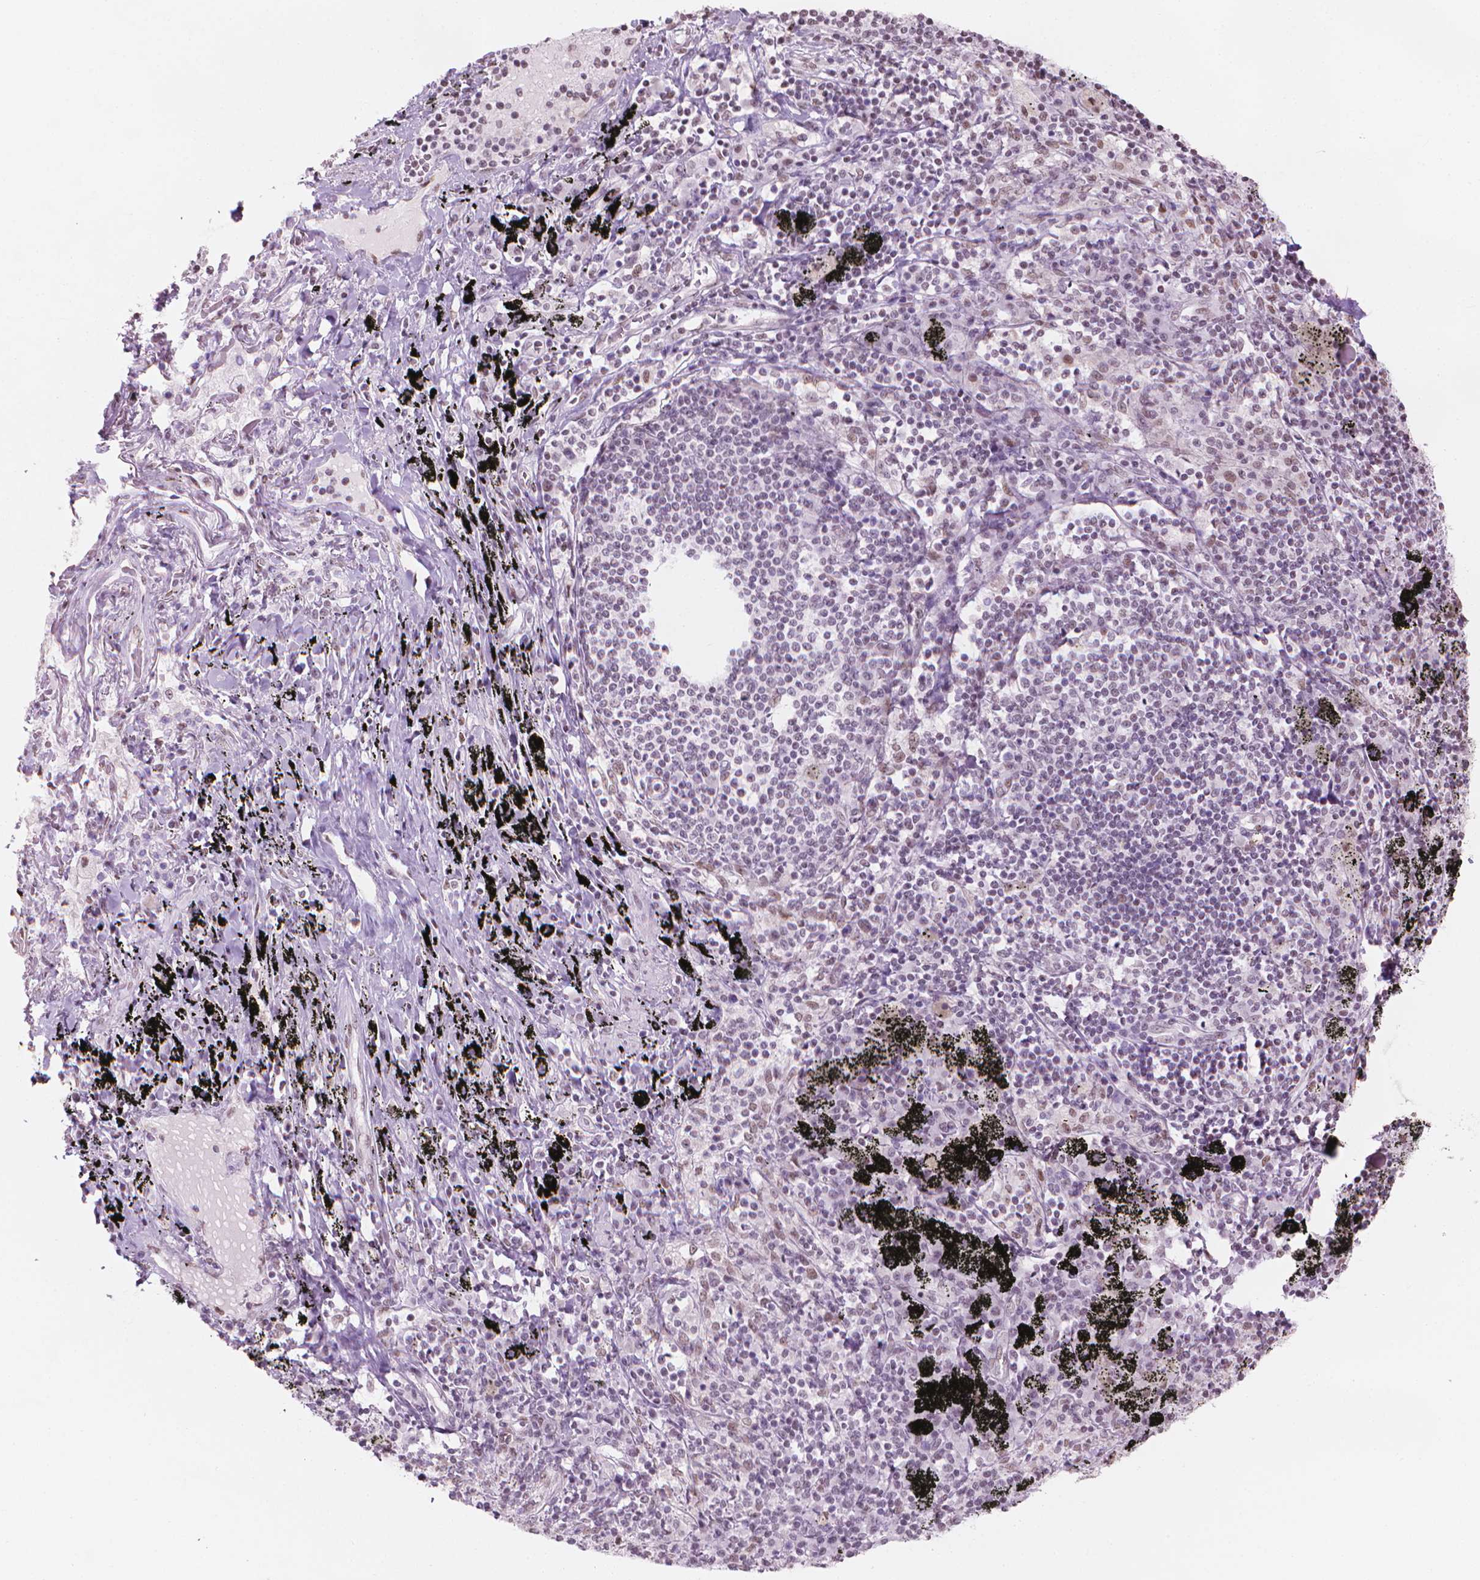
{"staining": {"intensity": "negative", "quantity": "none", "location": "none"}, "tissue": "adipose tissue", "cell_type": "Adipocytes", "image_type": "normal", "snomed": [{"axis": "morphology", "description": "Normal tissue, NOS"}, {"axis": "topography", "description": "Bronchus"}, {"axis": "topography", "description": "Lung"}], "caption": "This is an IHC histopathology image of unremarkable human adipose tissue. There is no expression in adipocytes.", "gene": "PIAS2", "patient": {"sex": "female", "age": 57}}